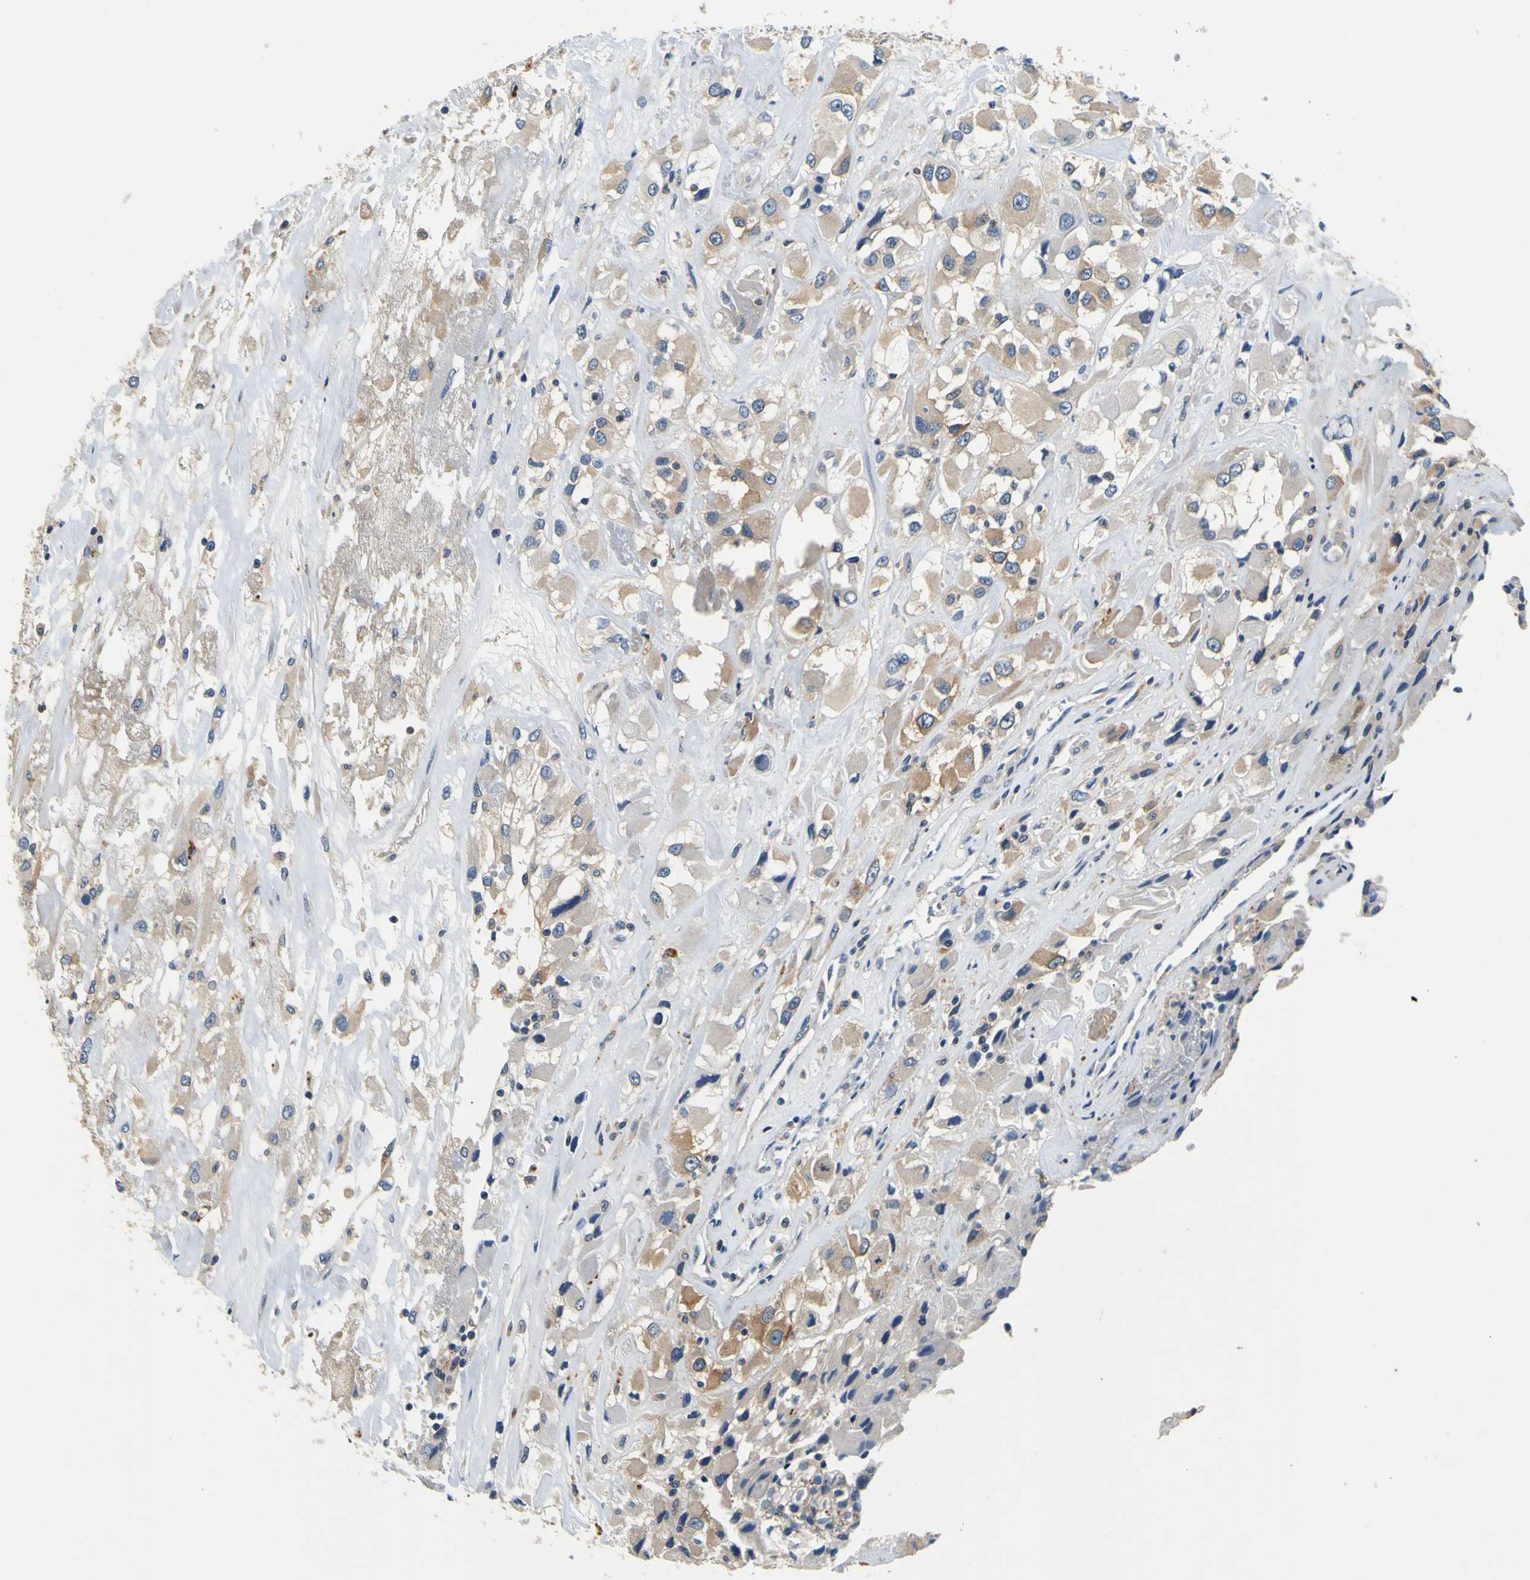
{"staining": {"intensity": "moderate", "quantity": ">75%", "location": "cytoplasmic/membranous"}, "tissue": "renal cancer", "cell_type": "Tumor cells", "image_type": "cancer", "snomed": [{"axis": "morphology", "description": "Adenocarcinoma, NOS"}, {"axis": "topography", "description": "Kidney"}], "caption": "Immunohistochemistry (IHC) photomicrograph of neoplastic tissue: renal cancer (adenocarcinoma) stained using immunohistochemistry (IHC) reveals medium levels of moderate protein expression localized specifically in the cytoplasmic/membranous of tumor cells, appearing as a cytoplasmic/membranous brown color.", "gene": "TNIK", "patient": {"sex": "female", "age": 52}}